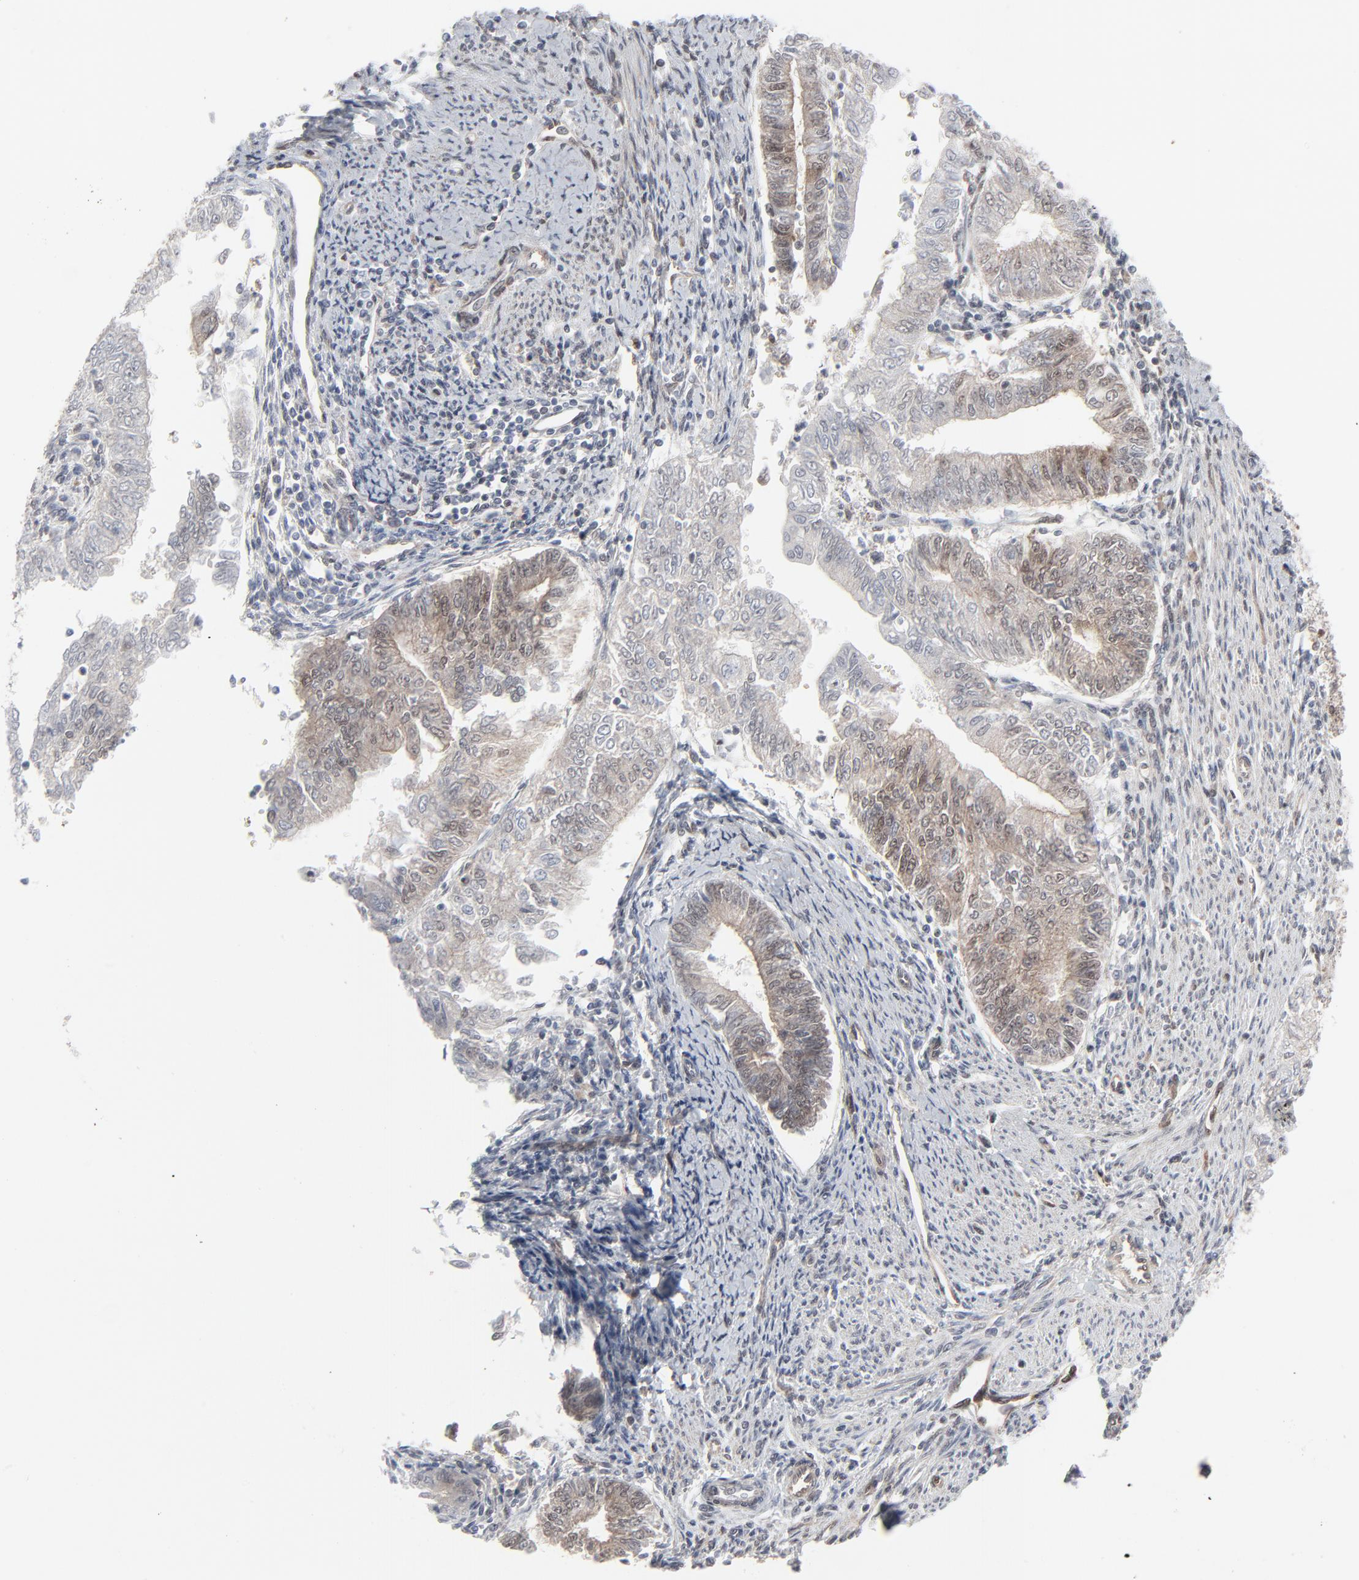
{"staining": {"intensity": "weak", "quantity": "25%-75%", "location": "cytoplasmic/membranous"}, "tissue": "endometrial cancer", "cell_type": "Tumor cells", "image_type": "cancer", "snomed": [{"axis": "morphology", "description": "Adenocarcinoma, NOS"}, {"axis": "topography", "description": "Endometrium"}], "caption": "A photomicrograph of endometrial cancer (adenocarcinoma) stained for a protein displays weak cytoplasmic/membranous brown staining in tumor cells. Nuclei are stained in blue.", "gene": "AKT1", "patient": {"sex": "female", "age": 66}}